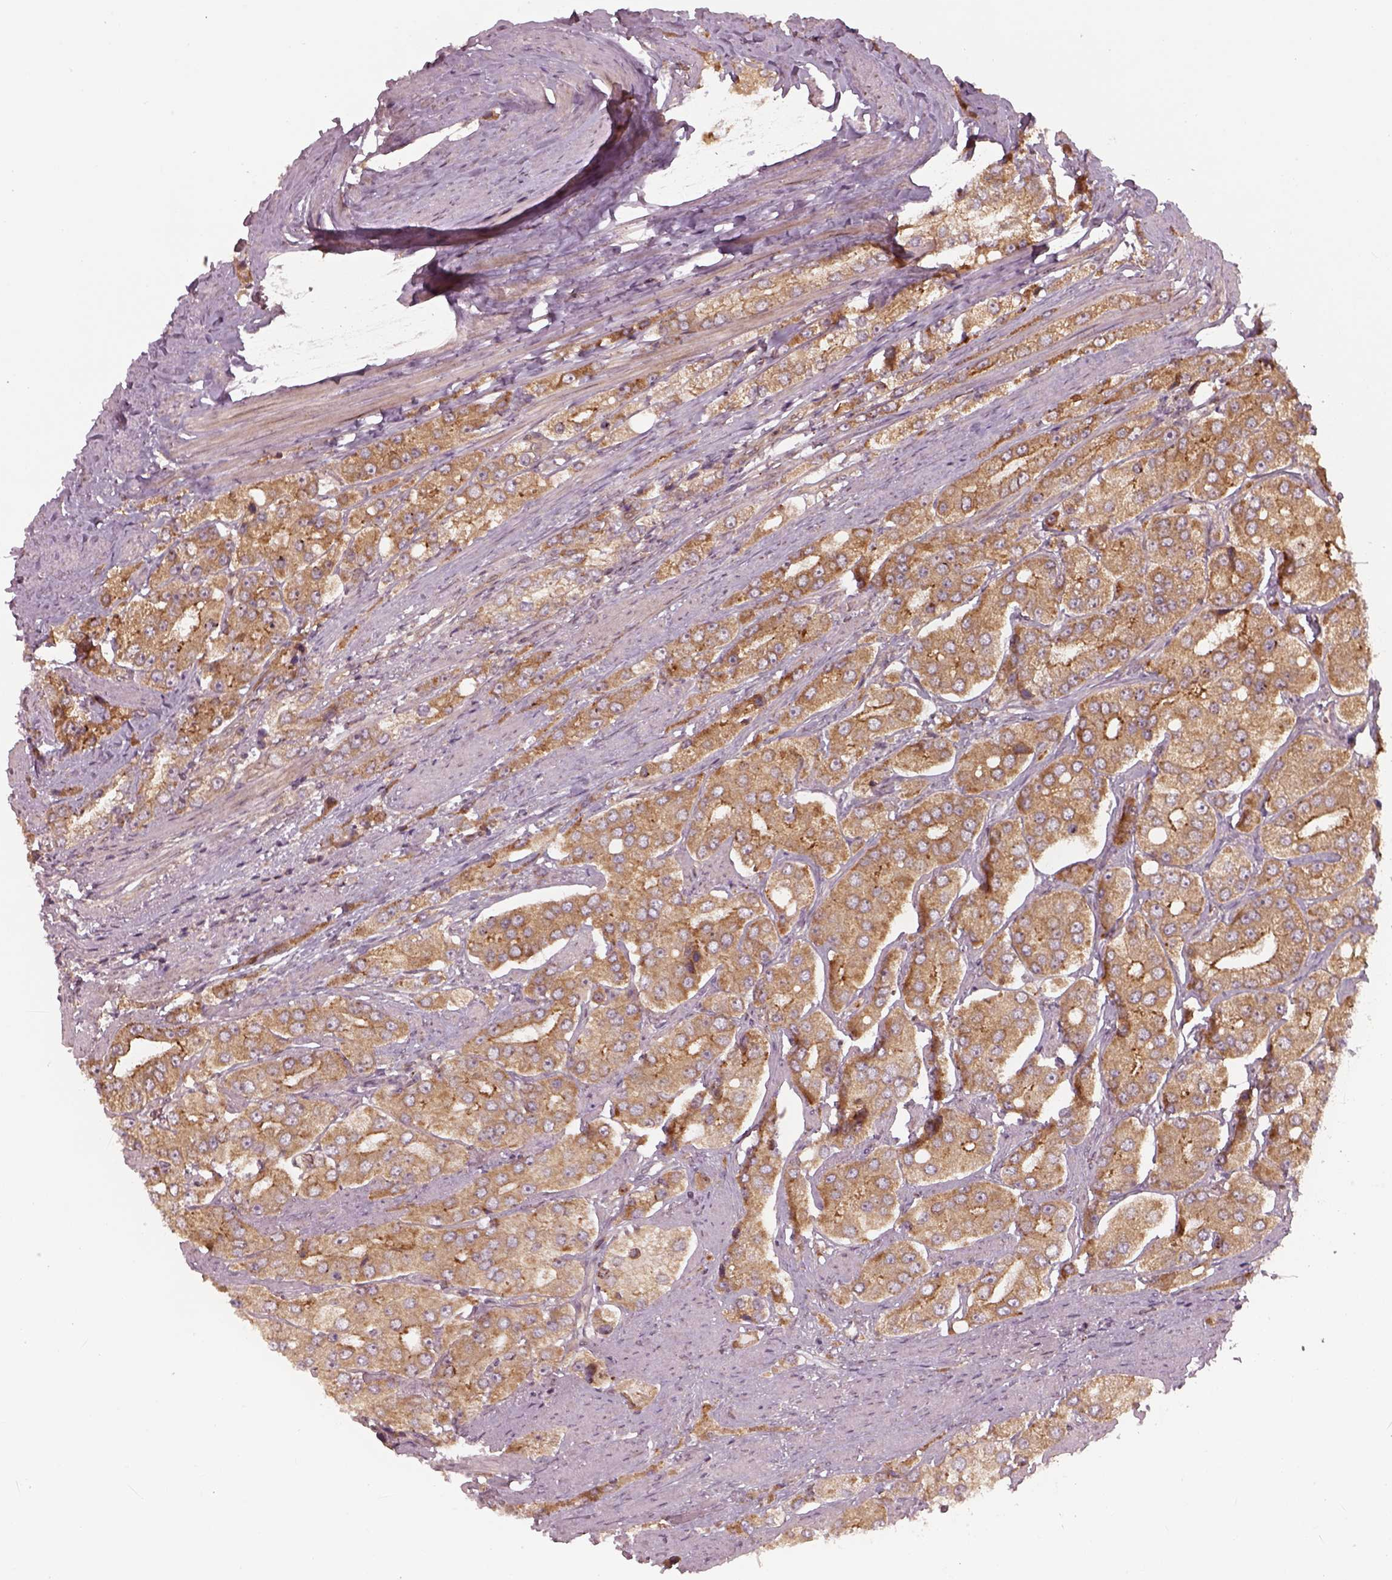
{"staining": {"intensity": "moderate", "quantity": ">75%", "location": "cytoplasmic/membranous"}, "tissue": "prostate cancer", "cell_type": "Tumor cells", "image_type": "cancer", "snomed": [{"axis": "morphology", "description": "Adenocarcinoma, Low grade"}, {"axis": "topography", "description": "Prostate"}], "caption": "Prostate low-grade adenocarcinoma tissue displays moderate cytoplasmic/membranous staining in about >75% of tumor cells", "gene": "CHMP3", "patient": {"sex": "male", "age": 69}}